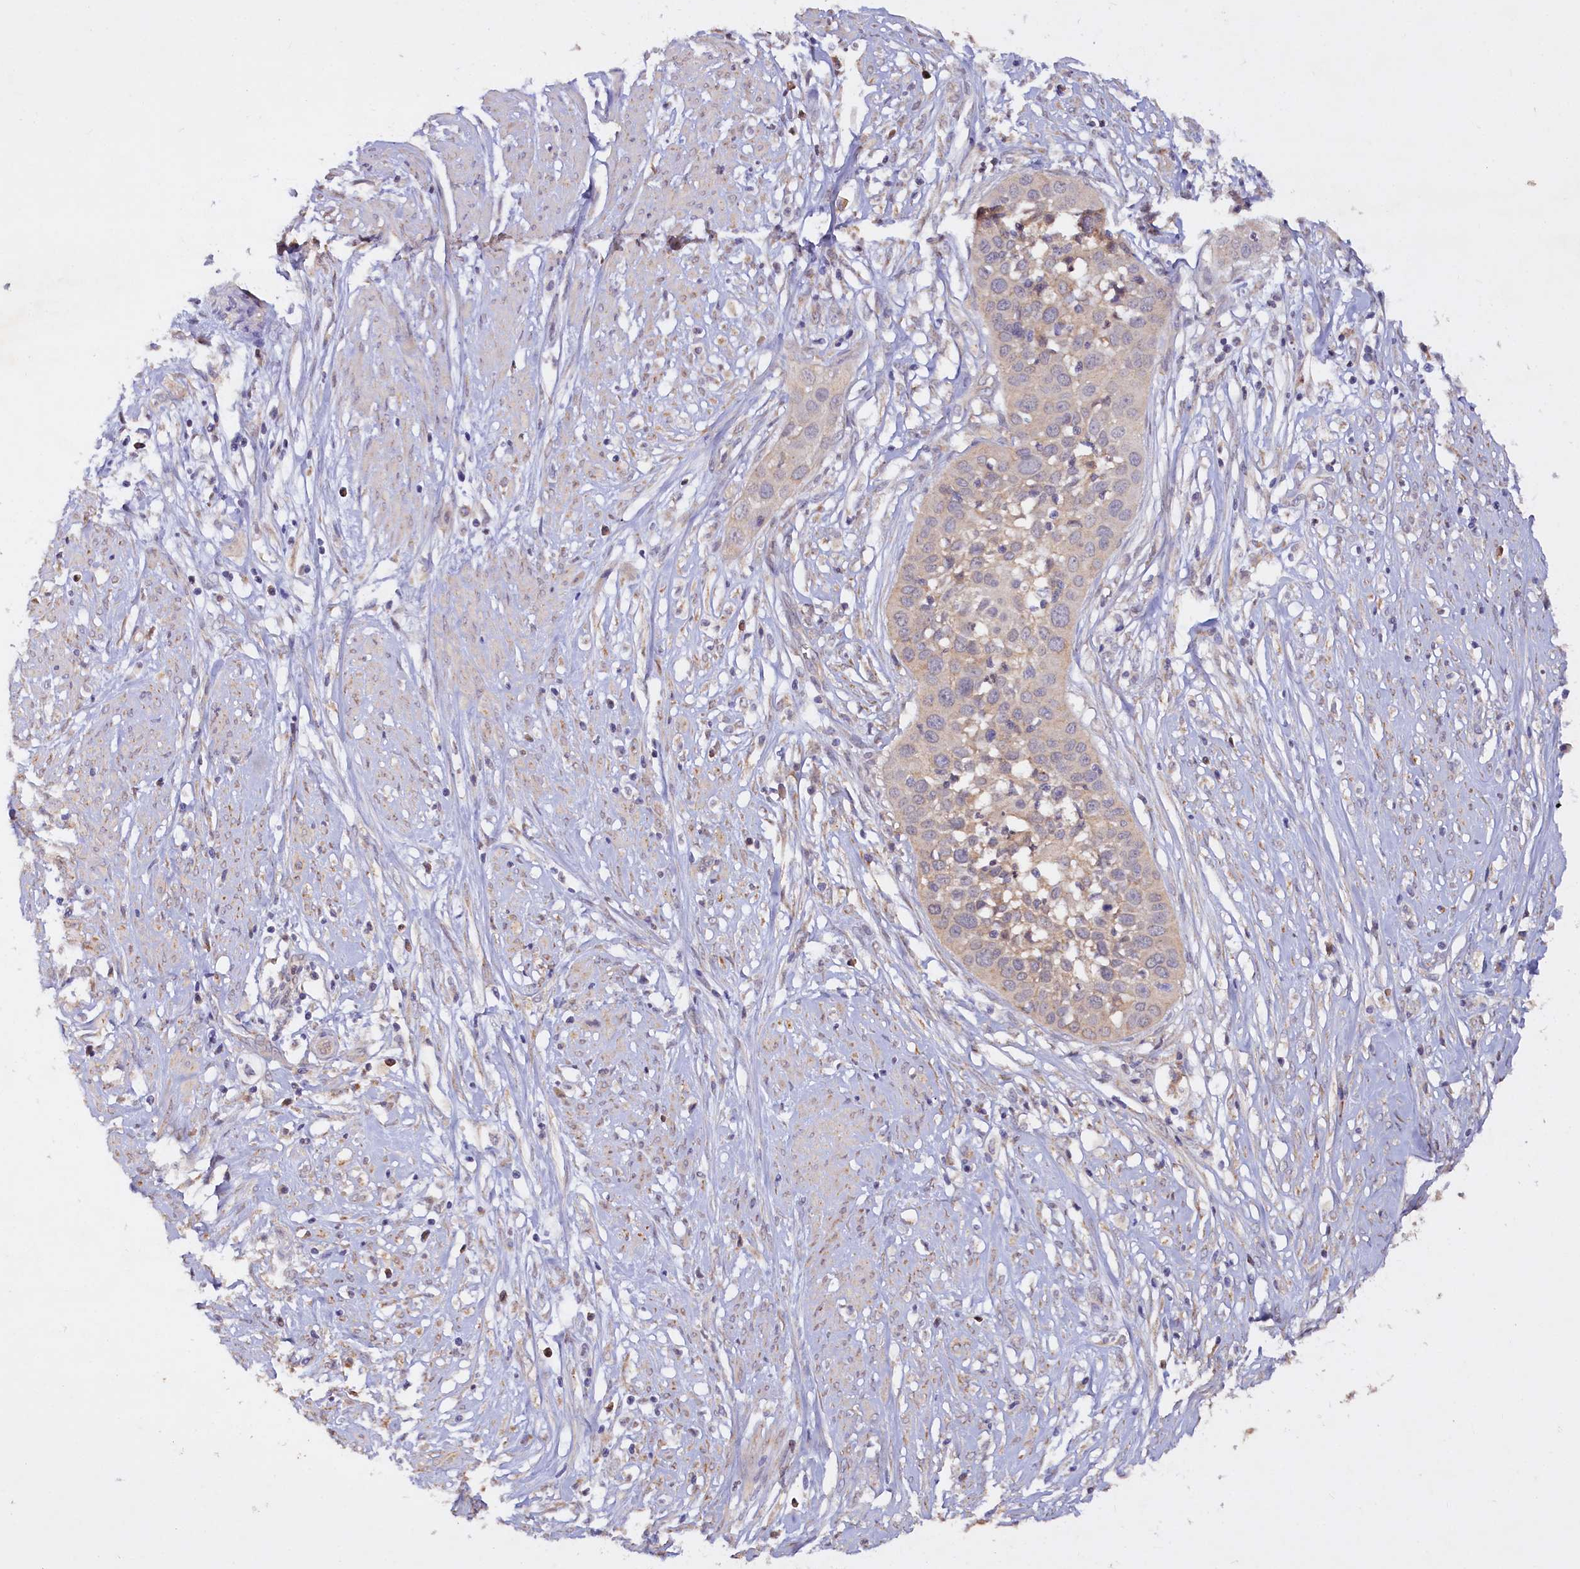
{"staining": {"intensity": "negative", "quantity": "none", "location": "none"}, "tissue": "cervical cancer", "cell_type": "Tumor cells", "image_type": "cancer", "snomed": [{"axis": "morphology", "description": "Squamous cell carcinoma, NOS"}, {"axis": "topography", "description": "Cervix"}], "caption": "A histopathology image of squamous cell carcinoma (cervical) stained for a protein exhibits no brown staining in tumor cells.", "gene": "ETFBKMT", "patient": {"sex": "female", "age": 34}}